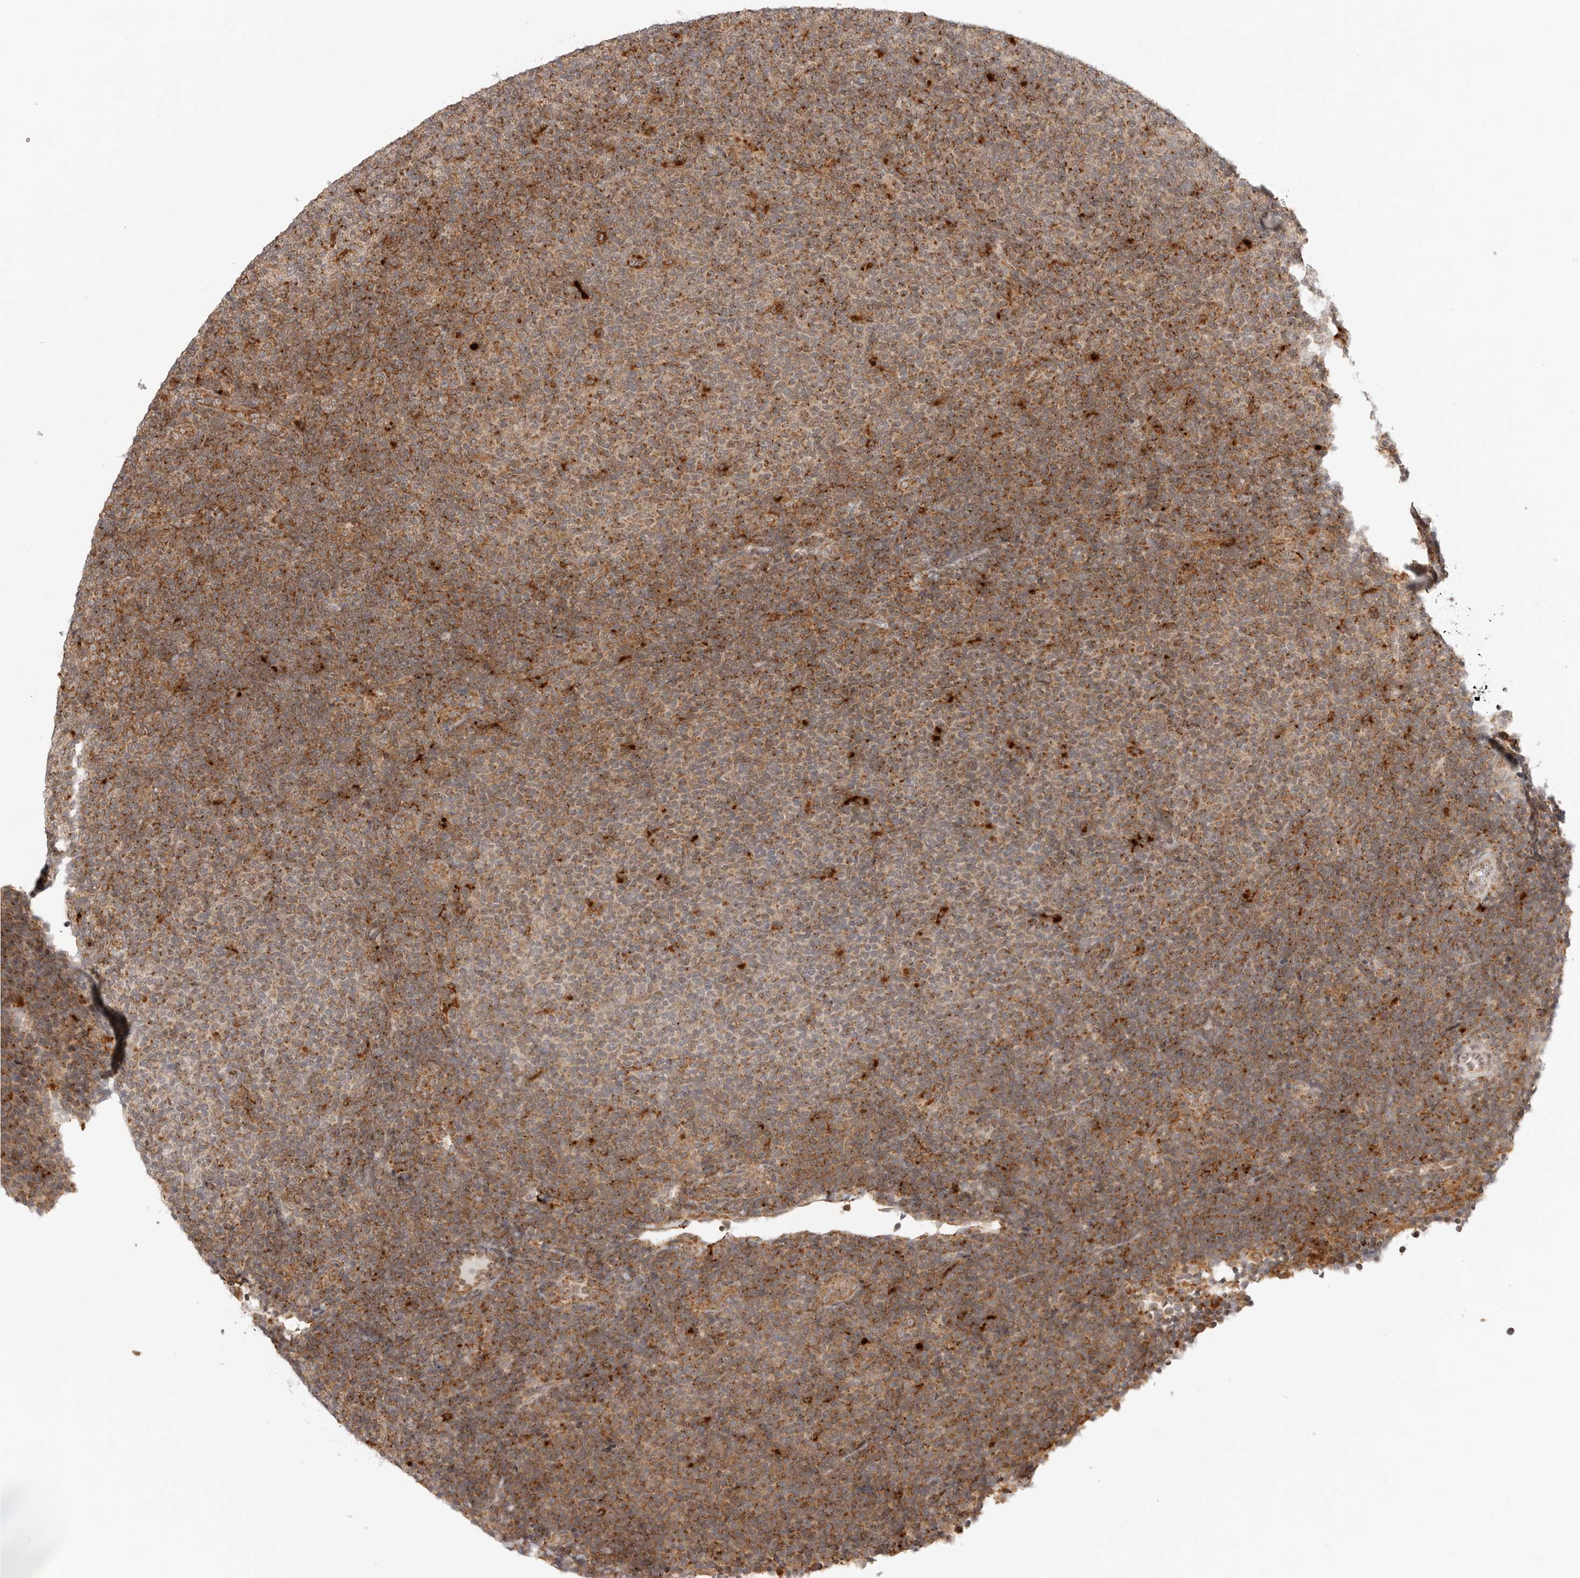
{"staining": {"intensity": "moderate", "quantity": ">75%", "location": "cytoplasmic/membranous"}, "tissue": "lymphoma", "cell_type": "Tumor cells", "image_type": "cancer", "snomed": [{"axis": "morphology", "description": "Malignant lymphoma, non-Hodgkin's type, Low grade"}, {"axis": "topography", "description": "Lymph node"}], "caption": "Protein expression analysis of human lymphoma reveals moderate cytoplasmic/membranous expression in approximately >75% of tumor cells.", "gene": "IDUA", "patient": {"sex": "male", "age": 66}}